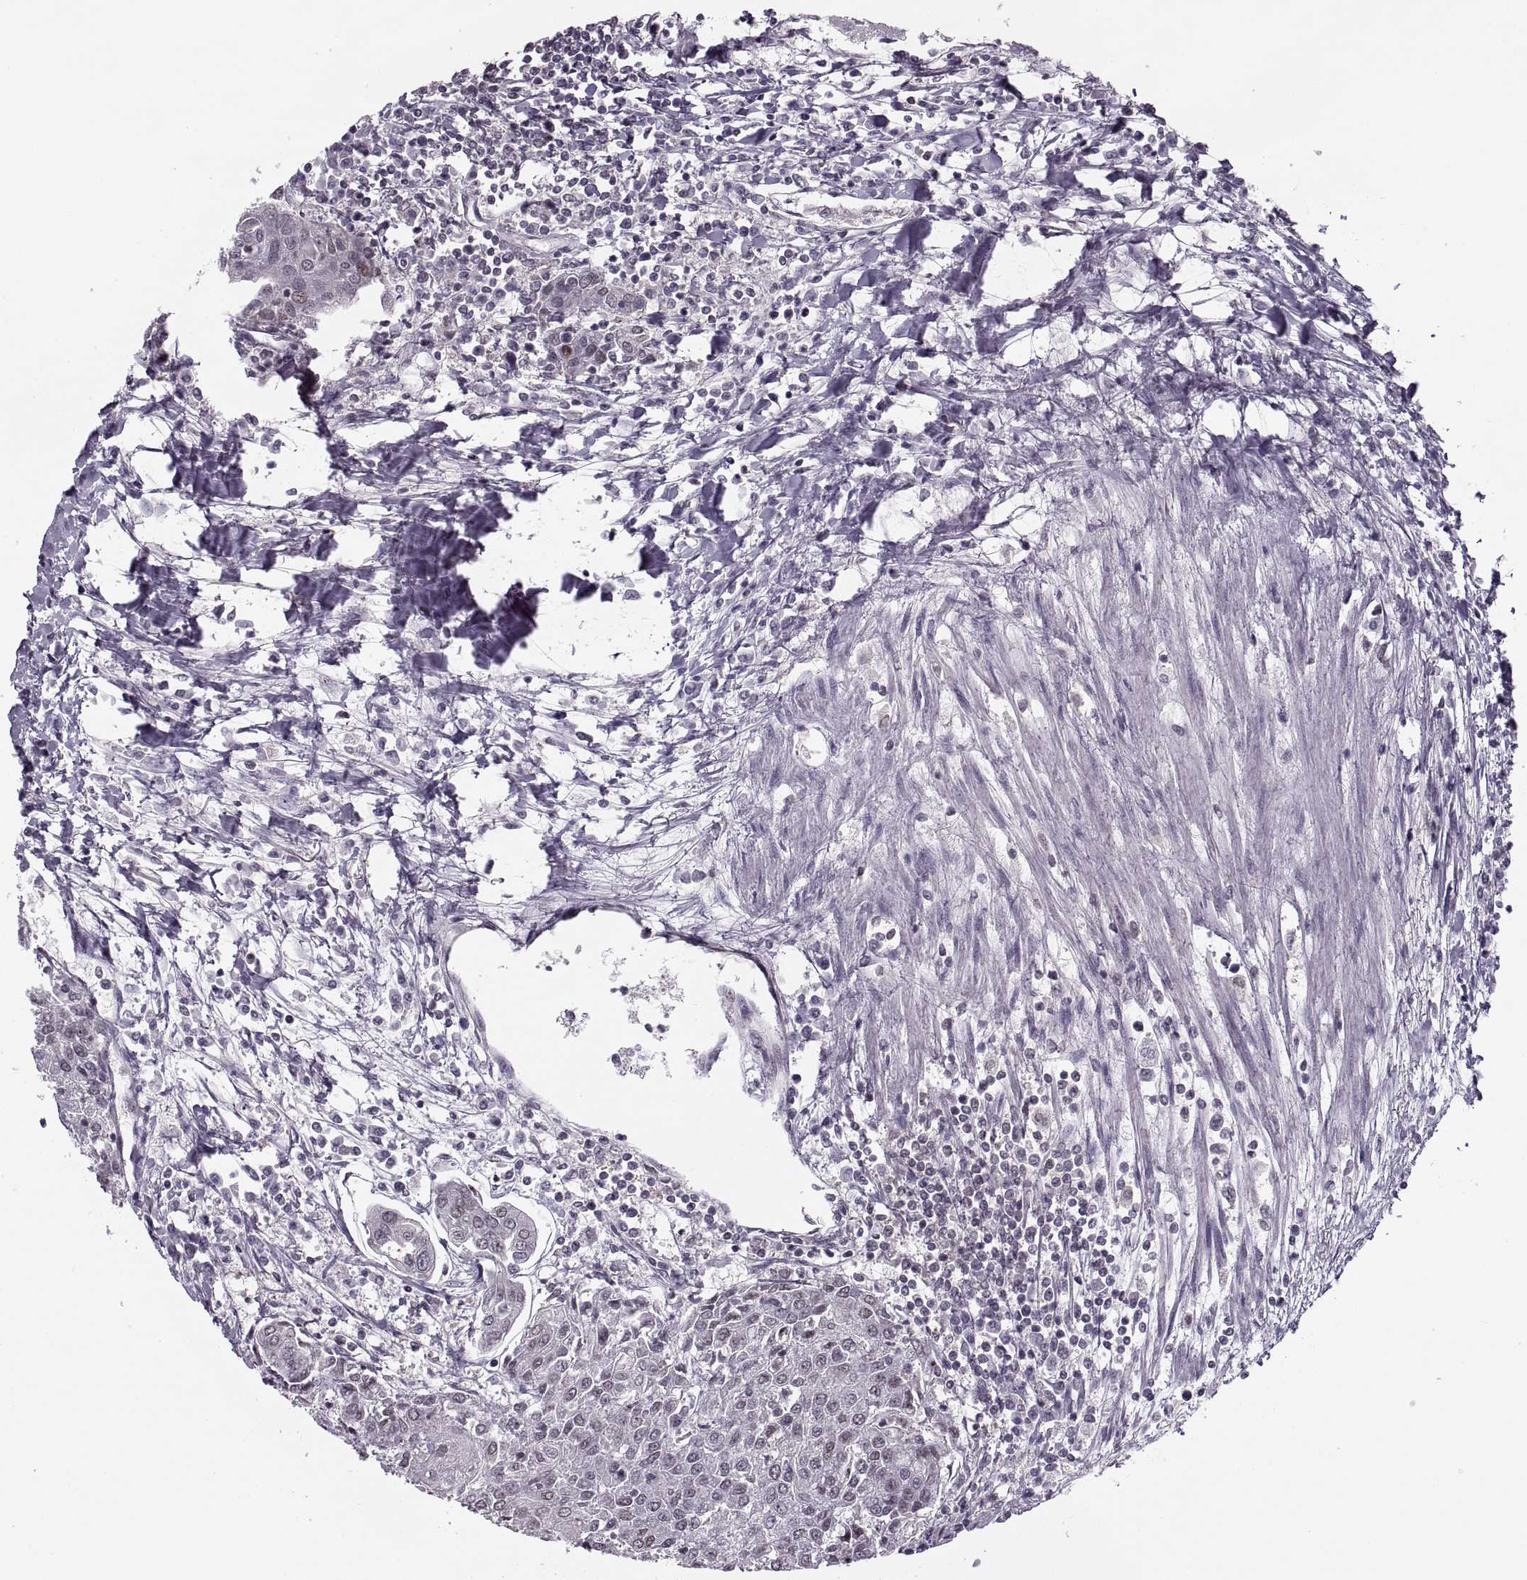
{"staining": {"intensity": "negative", "quantity": "none", "location": "none"}, "tissue": "urothelial cancer", "cell_type": "Tumor cells", "image_type": "cancer", "snomed": [{"axis": "morphology", "description": "Urothelial carcinoma, High grade"}, {"axis": "topography", "description": "Urinary bladder"}], "caption": "IHC histopathology image of neoplastic tissue: human urothelial cancer stained with DAB (3,3'-diaminobenzidine) reveals no significant protein expression in tumor cells.", "gene": "LUZP2", "patient": {"sex": "female", "age": 85}}